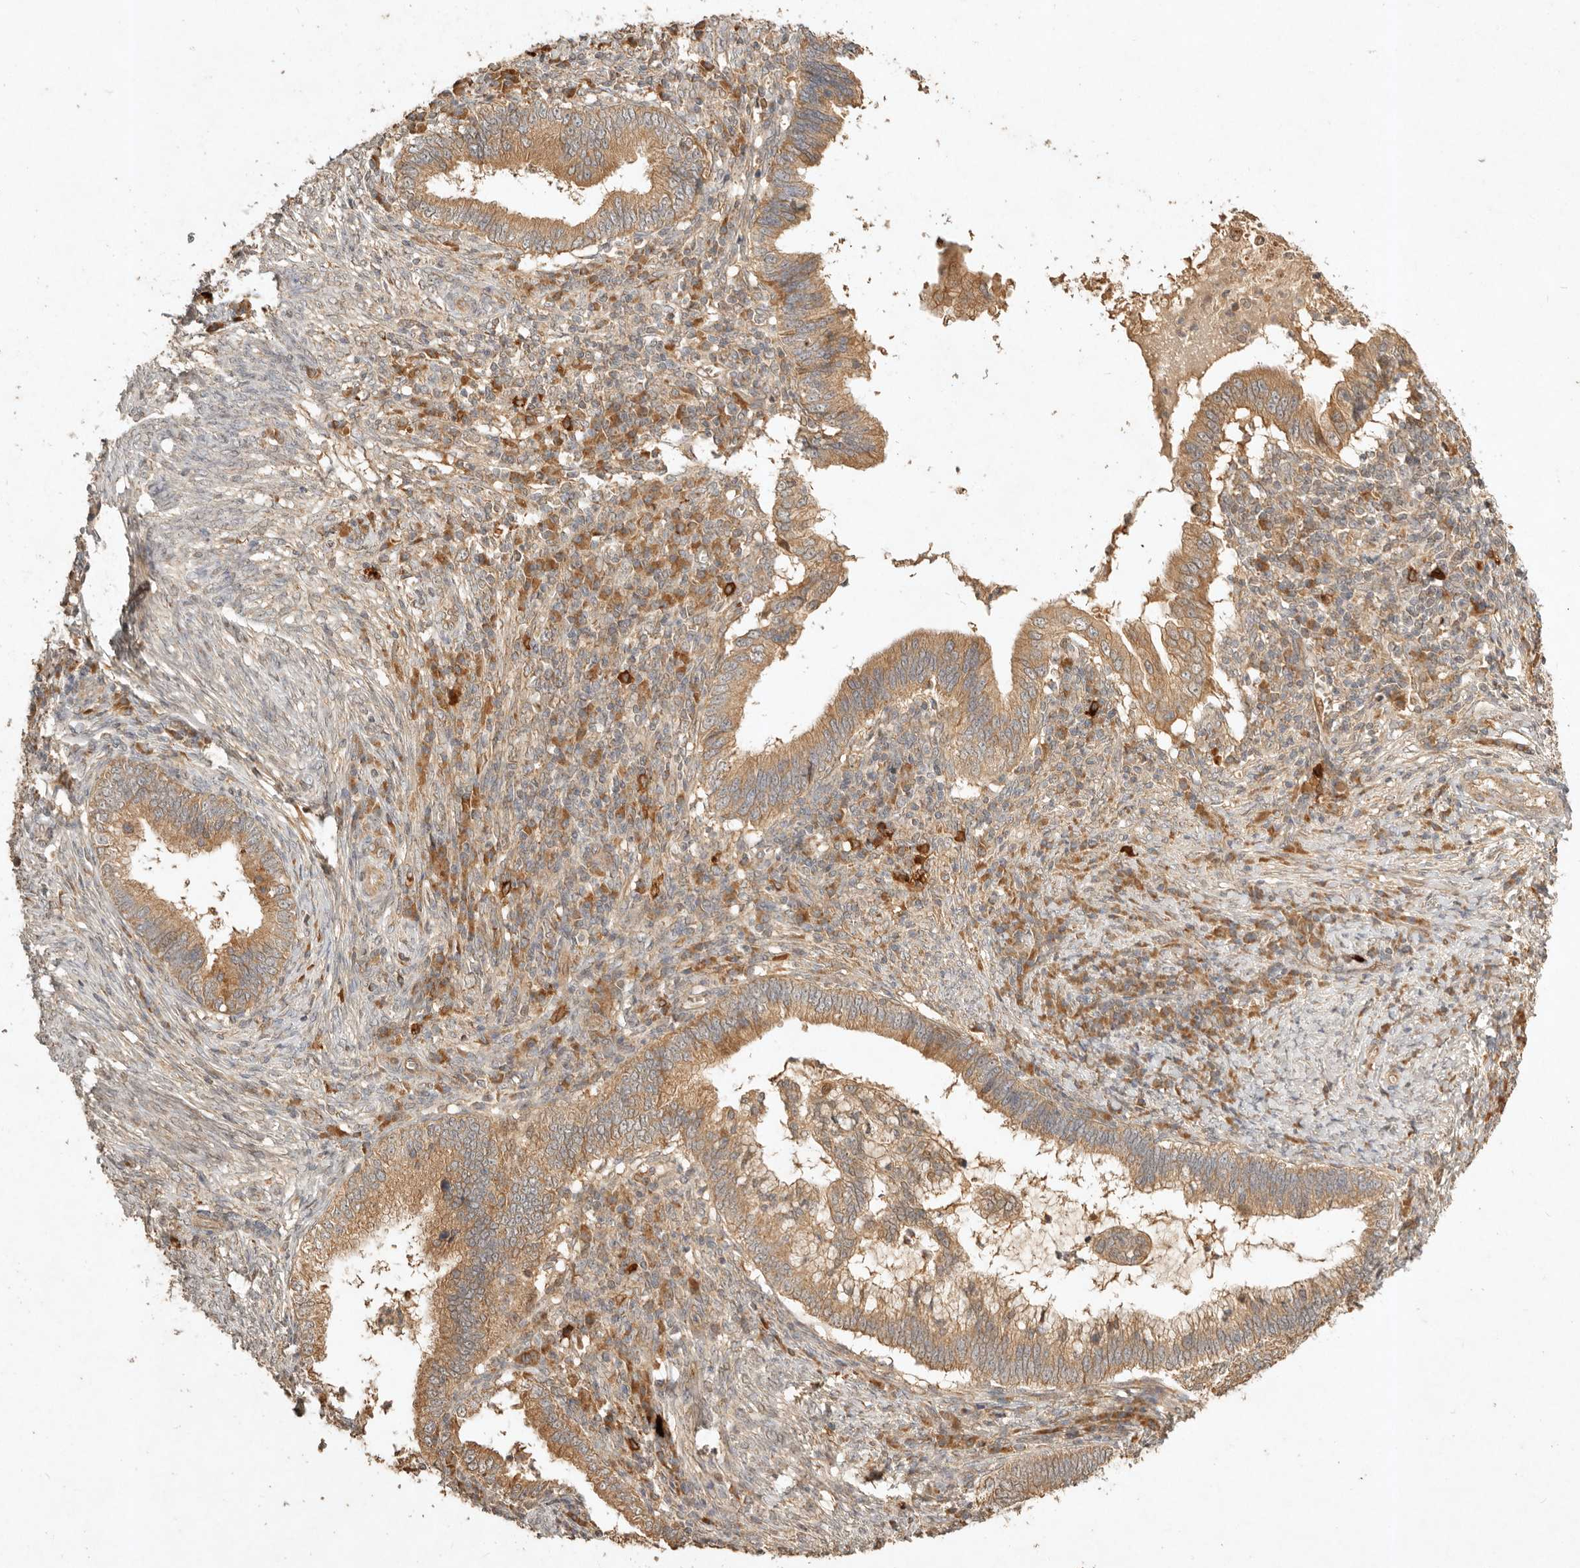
{"staining": {"intensity": "moderate", "quantity": ">75%", "location": "cytoplasmic/membranous"}, "tissue": "cervical cancer", "cell_type": "Tumor cells", "image_type": "cancer", "snomed": [{"axis": "morphology", "description": "Adenocarcinoma, NOS"}, {"axis": "topography", "description": "Cervix"}], "caption": "Protein positivity by immunohistochemistry (IHC) exhibits moderate cytoplasmic/membranous staining in approximately >75% of tumor cells in cervical cancer (adenocarcinoma).", "gene": "CLEC4C", "patient": {"sex": "female", "age": 36}}